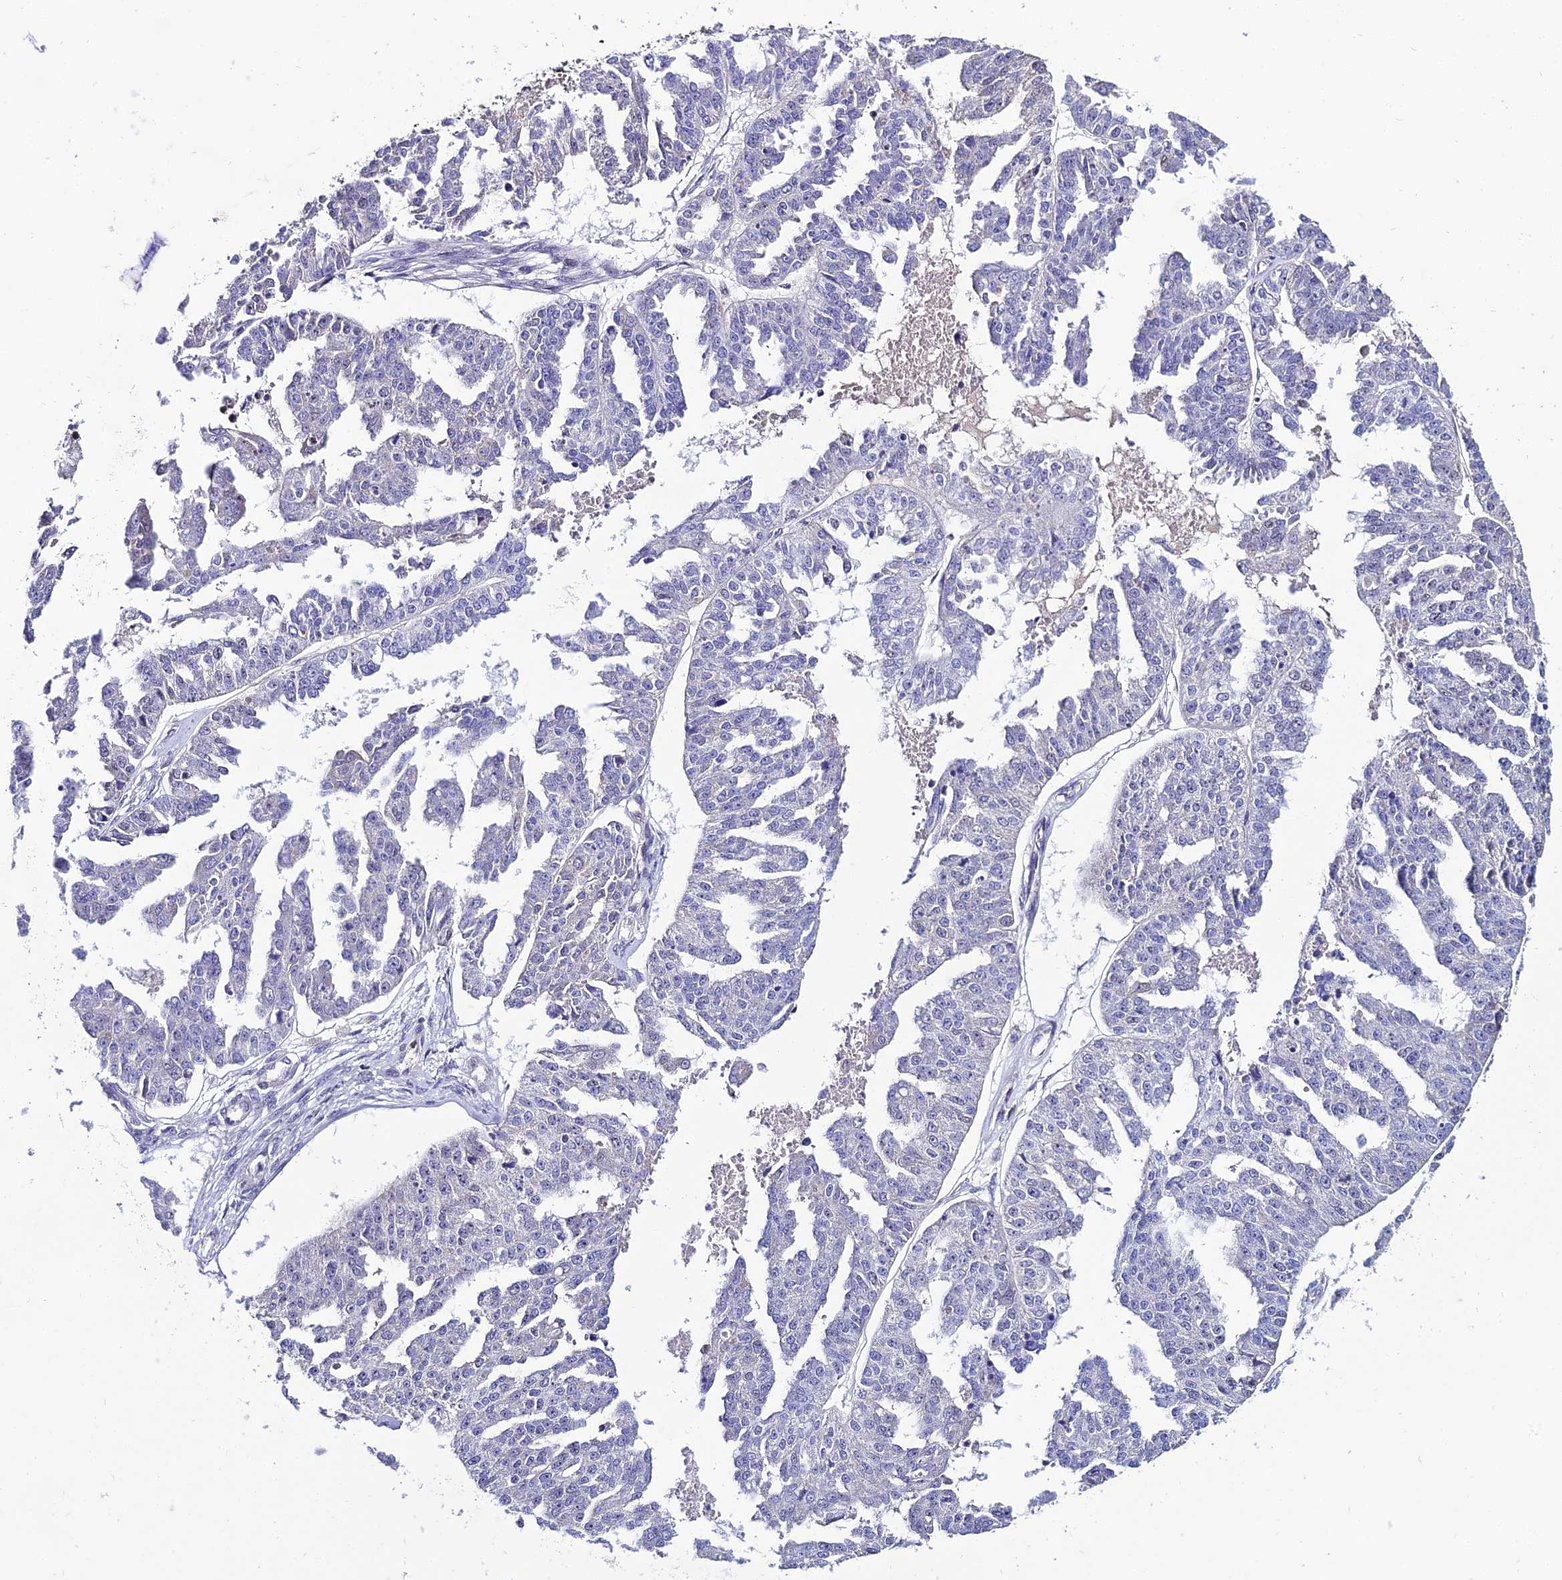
{"staining": {"intensity": "negative", "quantity": "none", "location": "none"}, "tissue": "ovarian cancer", "cell_type": "Tumor cells", "image_type": "cancer", "snomed": [{"axis": "morphology", "description": "Cystadenocarcinoma, serous, NOS"}, {"axis": "topography", "description": "Ovary"}], "caption": "The immunohistochemistry photomicrograph has no significant staining in tumor cells of serous cystadenocarcinoma (ovarian) tissue.", "gene": "SHQ1", "patient": {"sex": "female", "age": 58}}